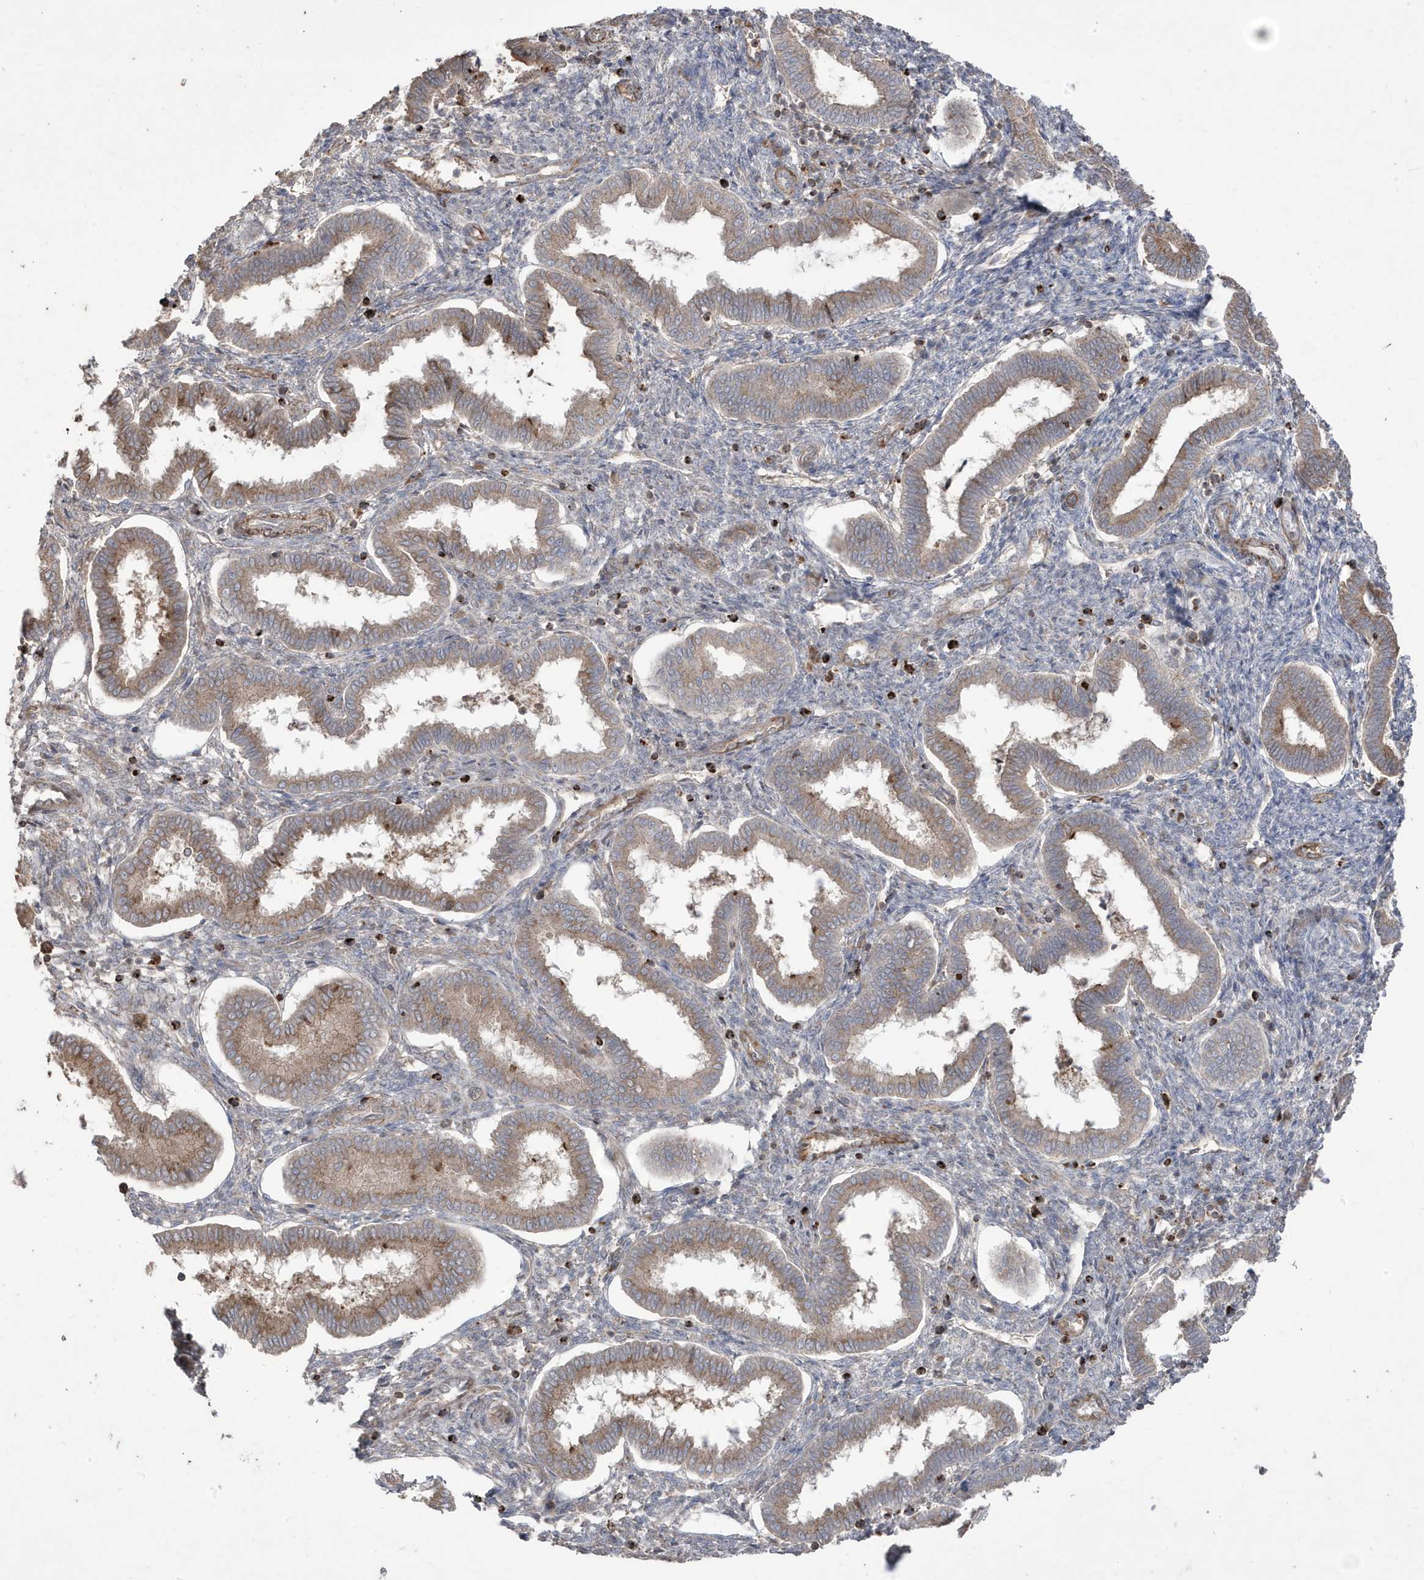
{"staining": {"intensity": "moderate", "quantity": "<25%", "location": "cytoplasmic/membranous"}, "tissue": "endometrium", "cell_type": "Cells in endometrial stroma", "image_type": "normal", "snomed": [{"axis": "morphology", "description": "Normal tissue, NOS"}, {"axis": "topography", "description": "Endometrium"}], "caption": "Immunohistochemistry (IHC) (DAB) staining of normal human endometrium exhibits moderate cytoplasmic/membranous protein expression in approximately <25% of cells in endometrial stroma. (brown staining indicates protein expression, while blue staining denotes nuclei).", "gene": "CETN3", "patient": {"sex": "female", "age": 24}}